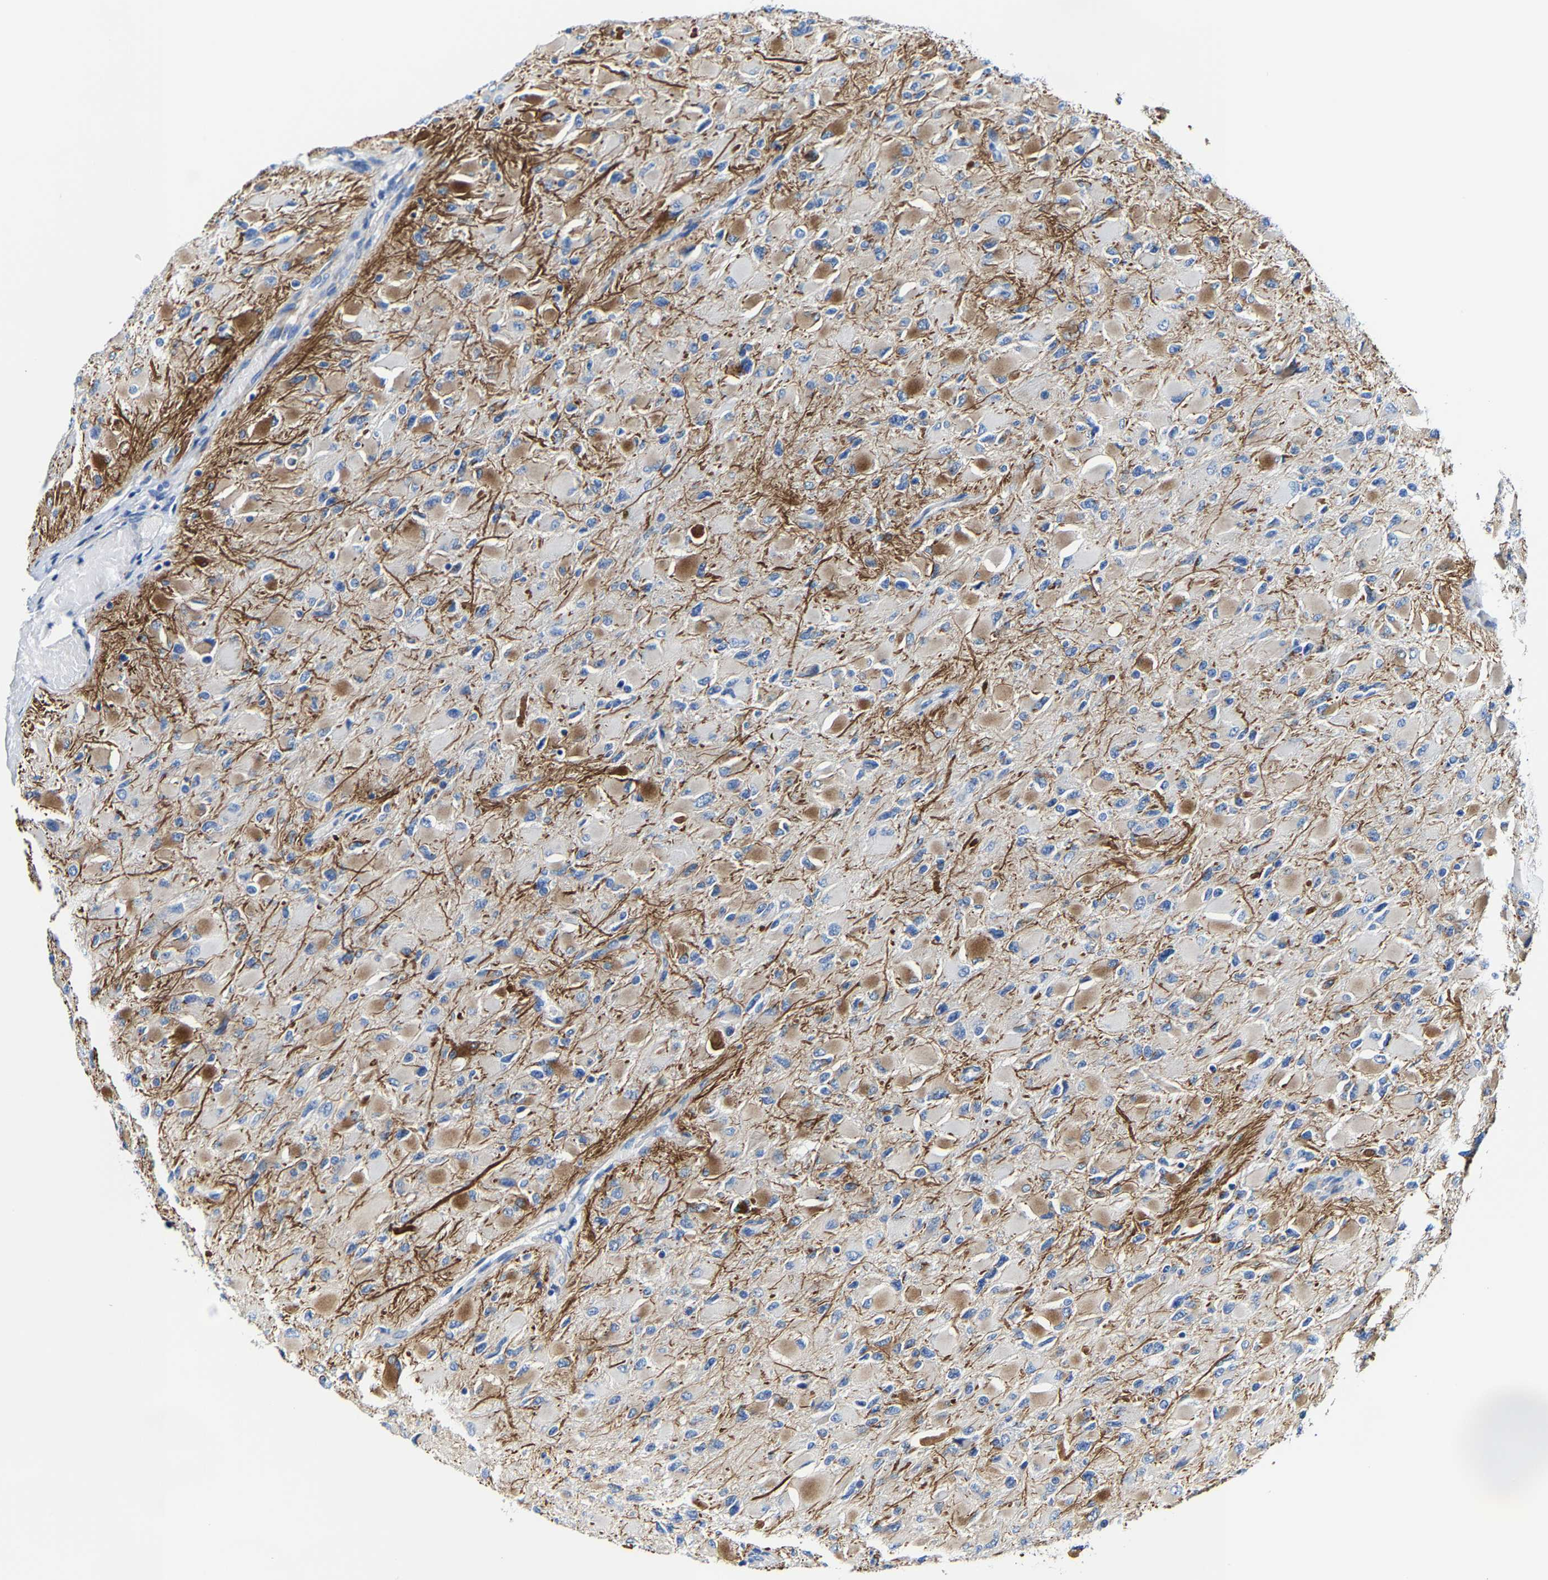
{"staining": {"intensity": "moderate", "quantity": "<25%", "location": "cytoplasmic/membranous"}, "tissue": "glioma", "cell_type": "Tumor cells", "image_type": "cancer", "snomed": [{"axis": "morphology", "description": "Glioma, malignant, High grade"}, {"axis": "topography", "description": "Cerebral cortex"}], "caption": "Malignant glioma (high-grade) stained with a brown dye shows moderate cytoplasmic/membranous positive positivity in approximately <25% of tumor cells.", "gene": "MMEL1", "patient": {"sex": "female", "age": 36}}